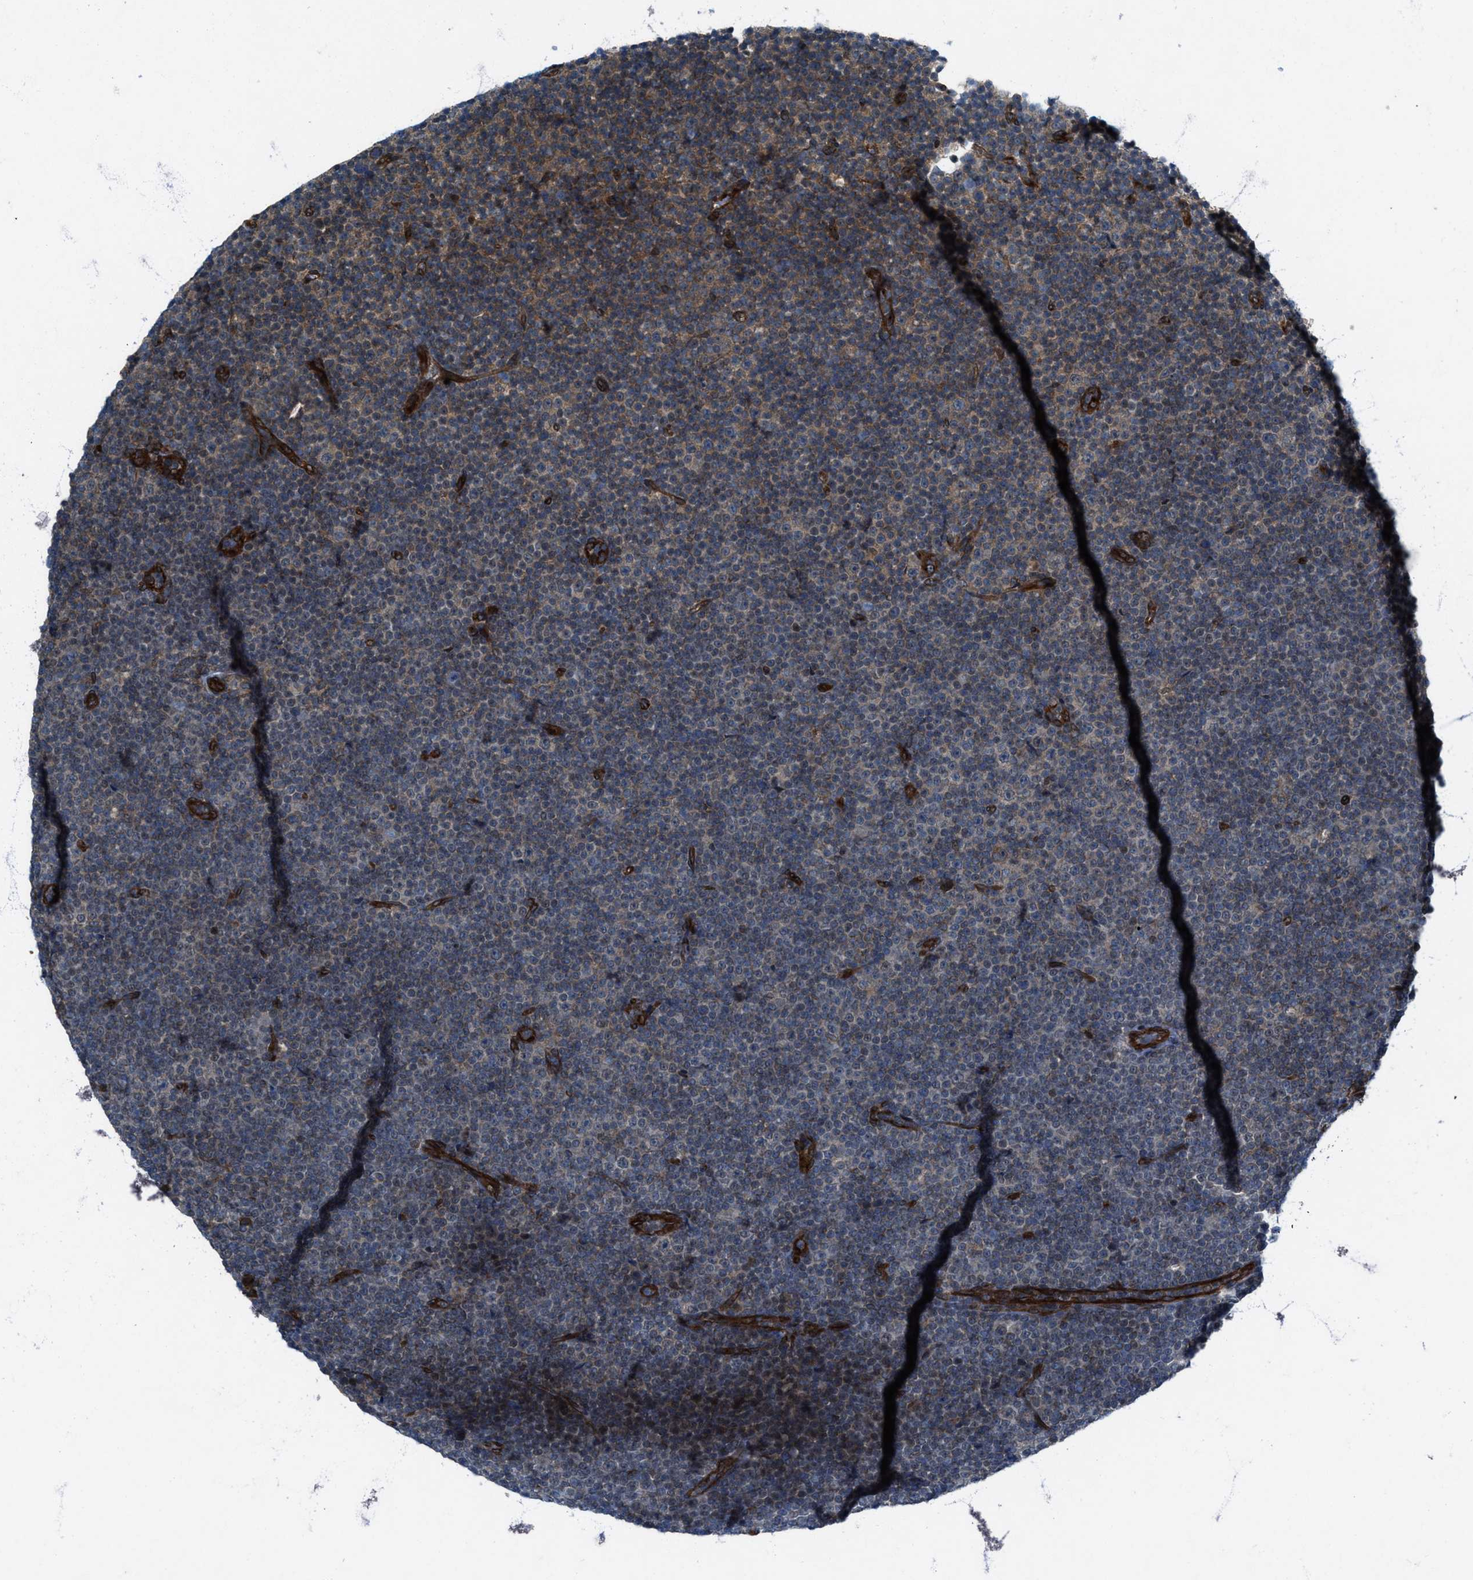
{"staining": {"intensity": "moderate", "quantity": "<25%", "location": "cytoplasmic/membranous"}, "tissue": "lymphoma", "cell_type": "Tumor cells", "image_type": "cancer", "snomed": [{"axis": "morphology", "description": "Malignant lymphoma, non-Hodgkin's type, Low grade"}, {"axis": "topography", "description": "Lymph node"}], "caption": "Moderate cytoplasmic/membranous protein staining is present in approximately <25% of tumor cells in lymphoma. (brown staining indicates protein expression, while blue staining denotes nuclei).", "gene": "URGCP", "patient": {"sex": "female", "age": 67}}